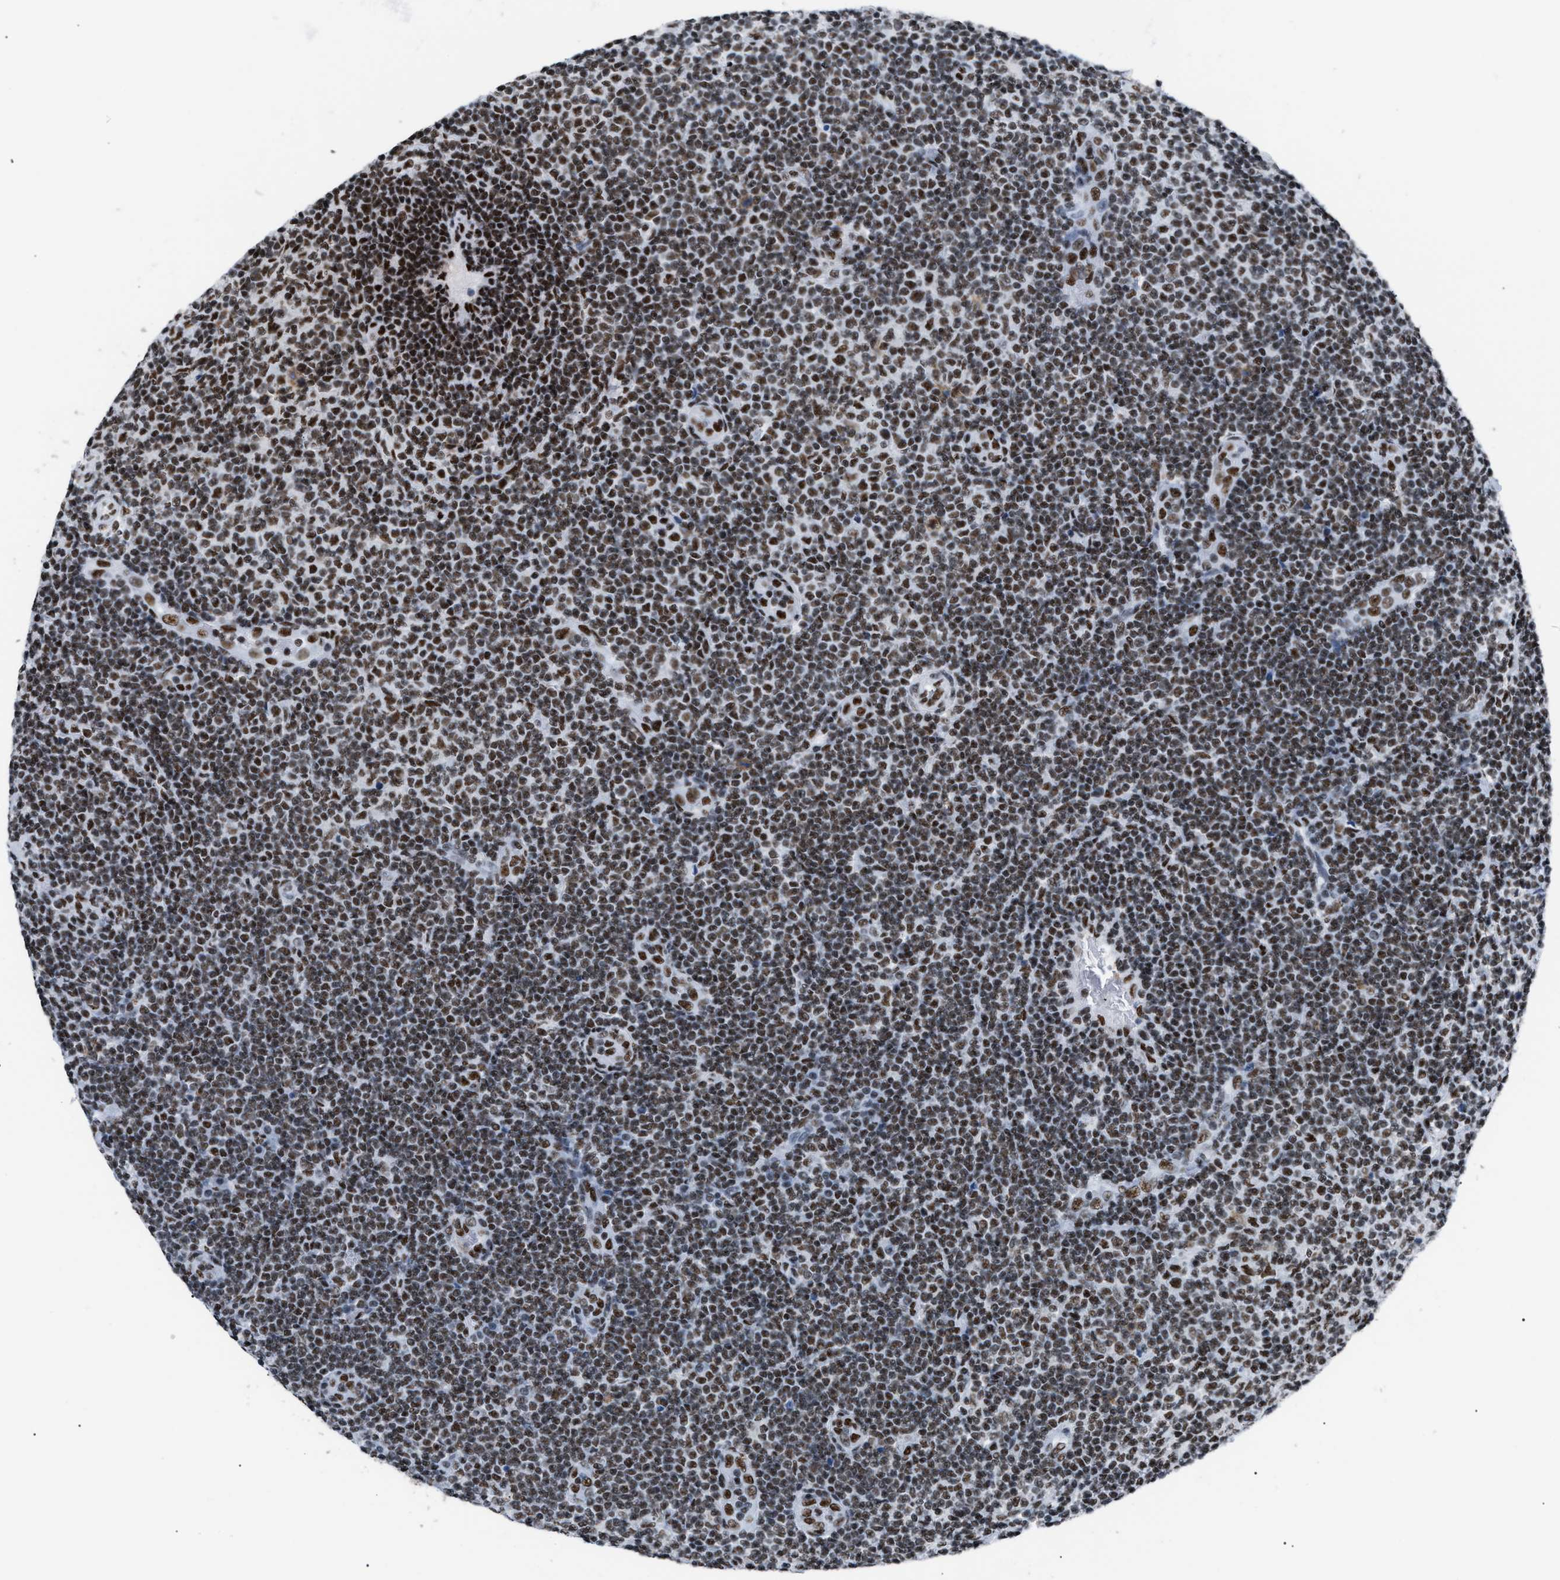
{"staining": {"intensity": "moderate", "quantity": ">75%", "location": "cytoplasmic/membranous"}, "tissue": "lymphoma", "cell_type": "Tumor cells", "image_type": "cancer", "snomed": [{"axis": "morphology", "description": "Malignant lymphoma, non-Hodgkin's type, Low grade"}, {"axis": "topography", "description": "Lymph node"}], "caption": "Lymphoma stained for a protein (brown) displays moderate cytoplasmic/membranous positive staining in about >75% of tumor cells.", "gene": "CCAR2", "patient": {"sex": "male", "age": 83}}